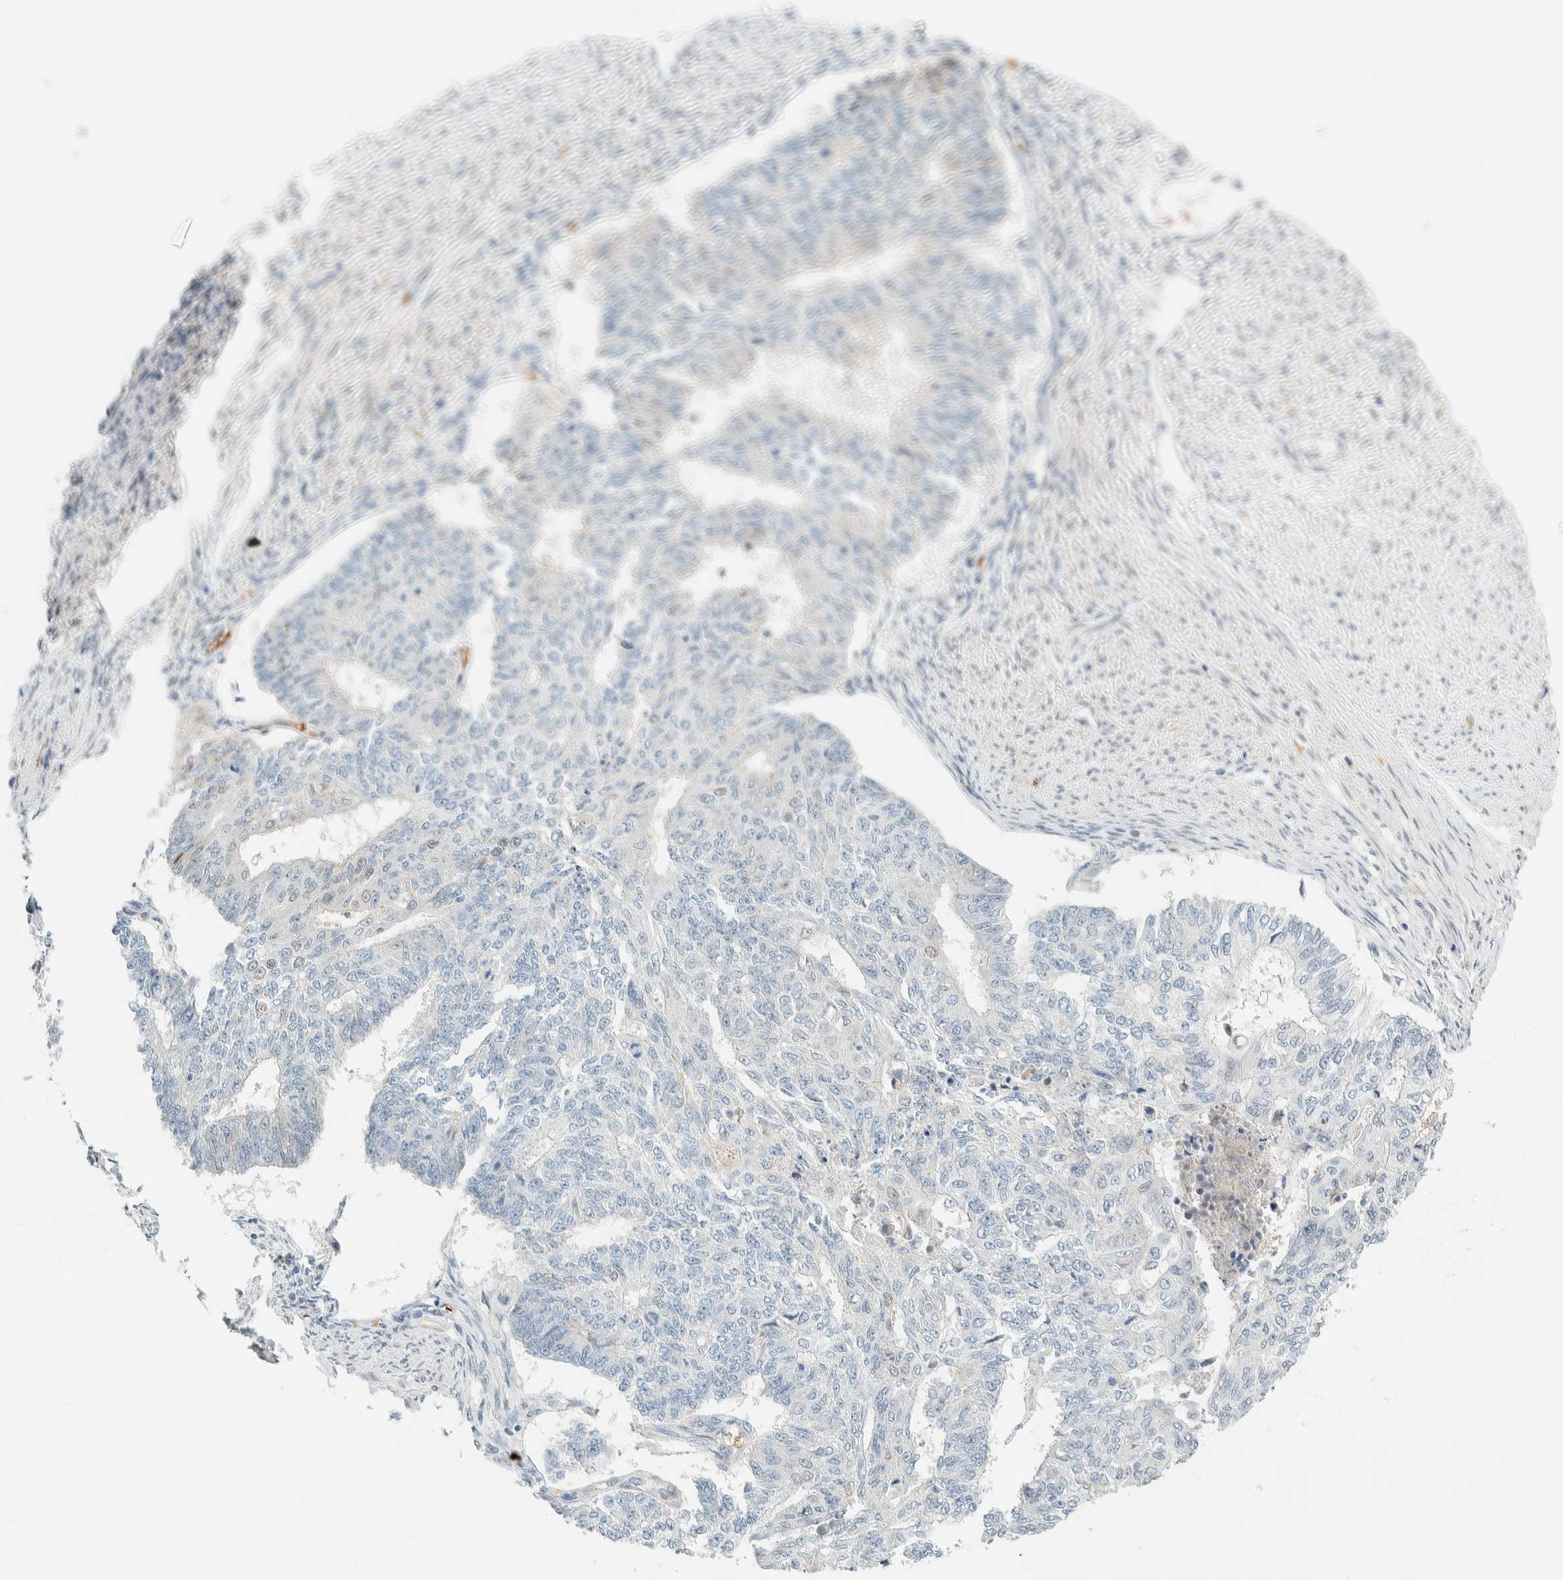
{"staining": {"intensity": "negative", "quantity": "none", "location": "none"}, "tissue": "endometrial cancer", "cell_type": "Tumor cells", "image_type": "cancer", "snomed": [{"axis": "morphology", "description": "Adenocarcinoma, NOS"}, {"axis": "topography", "description": "Endometrium"}], "caption": "Human endometrial cancer (adenocarcinoma) stained for a protein using immunohistochemistry (IHC) shows no expression in tumor cells.", "gene": "TSTD2", "patient": {"sex": "female", "age": 32}}